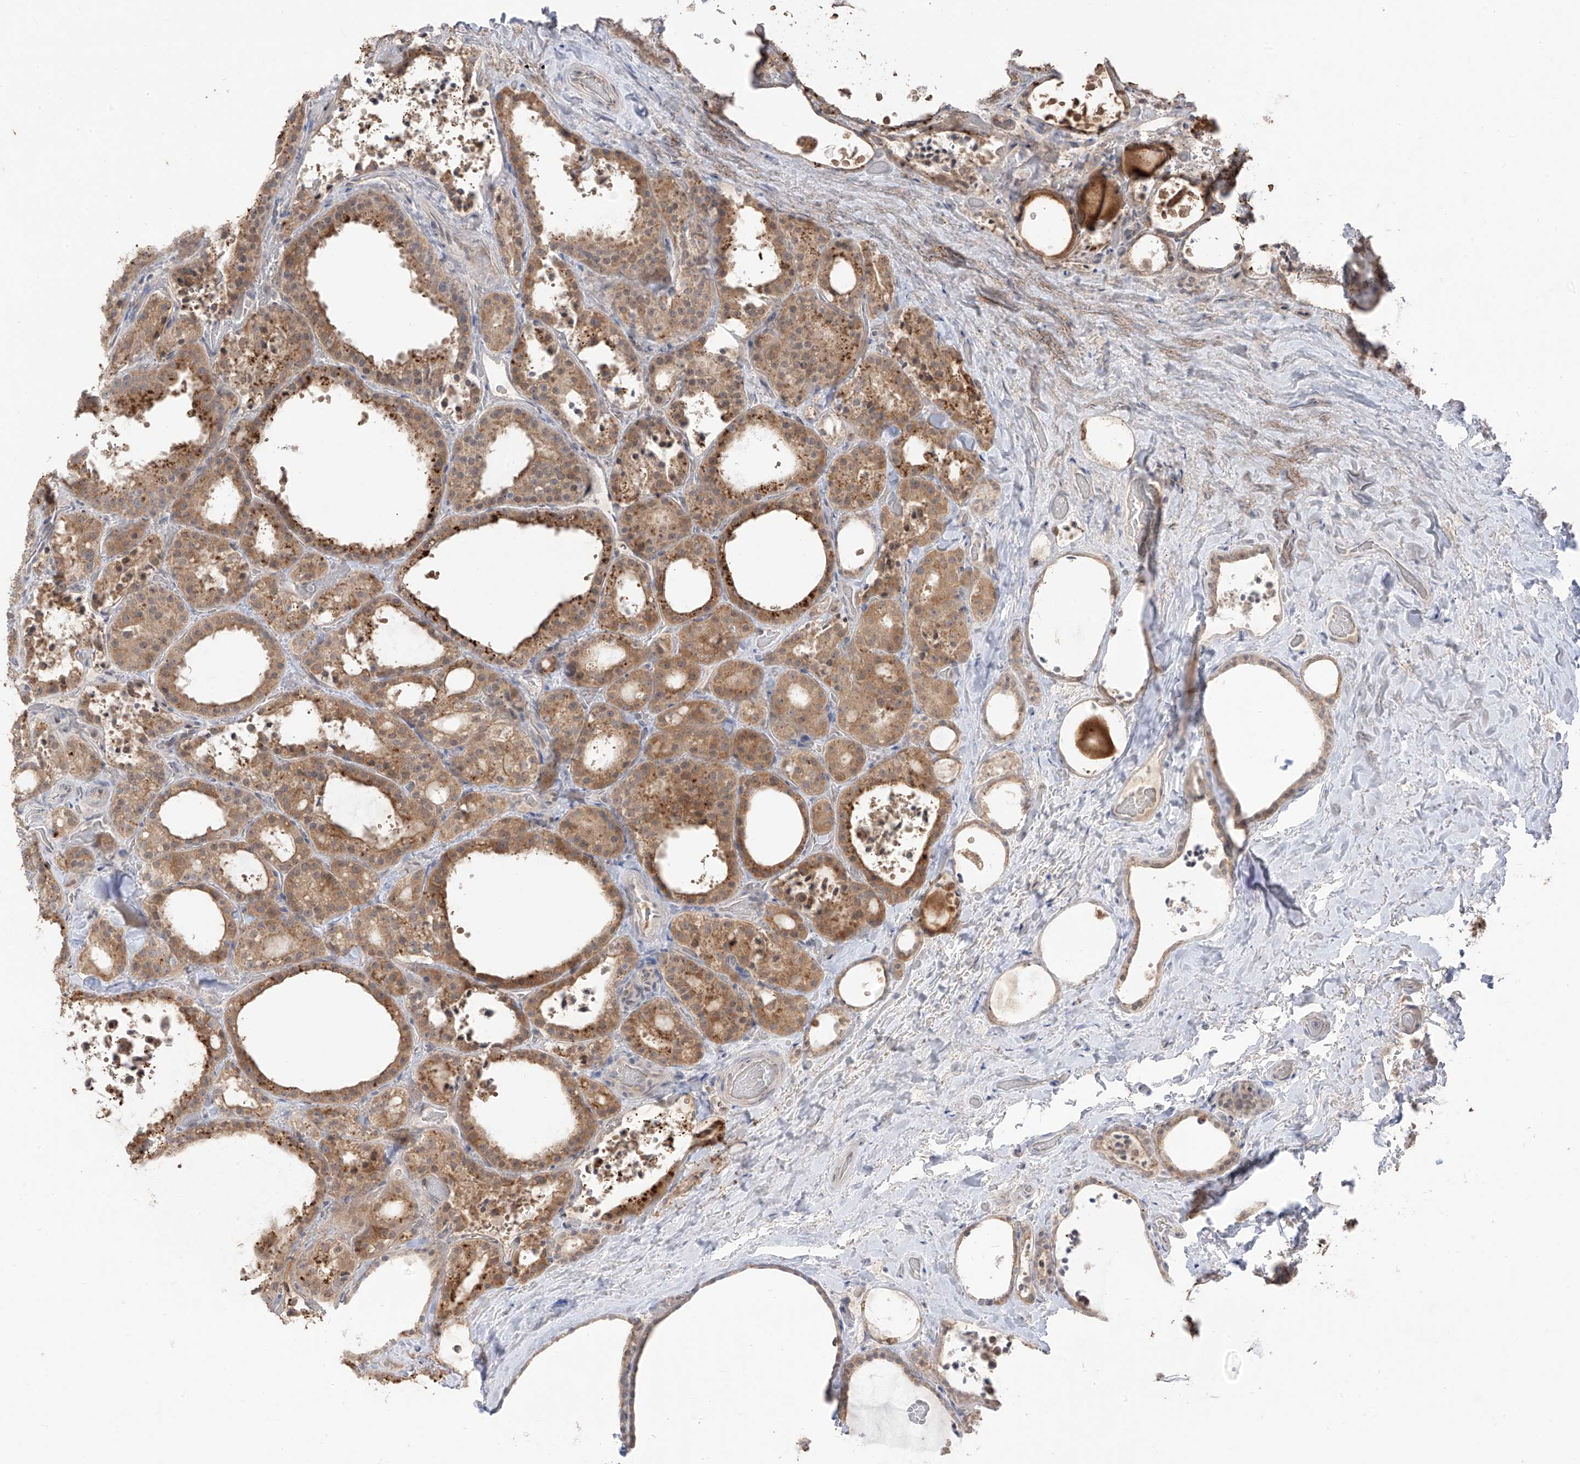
{"staining": {"intensity": "moderate", "quantity": ">75%", "location": "cytoplasmic/membranous"}, "tissue": "thyroid cancer", "cell_type": "Tumor cells", "image_type": "cancer", "snomed": [{"axis": "morphology", "description": "Papillary adenocarcinoma, NOS"}, {"axis": "topography", "description": "Thyroid gland"}], "caption": "An image of thyroid papillary adenocarcinoma stained for a protein exhibits moderate cytoplasmic/membranous brown staining in tumor cells.", "gene": "COLGALT2", "patient": {"sex": "male", "age": 77}}